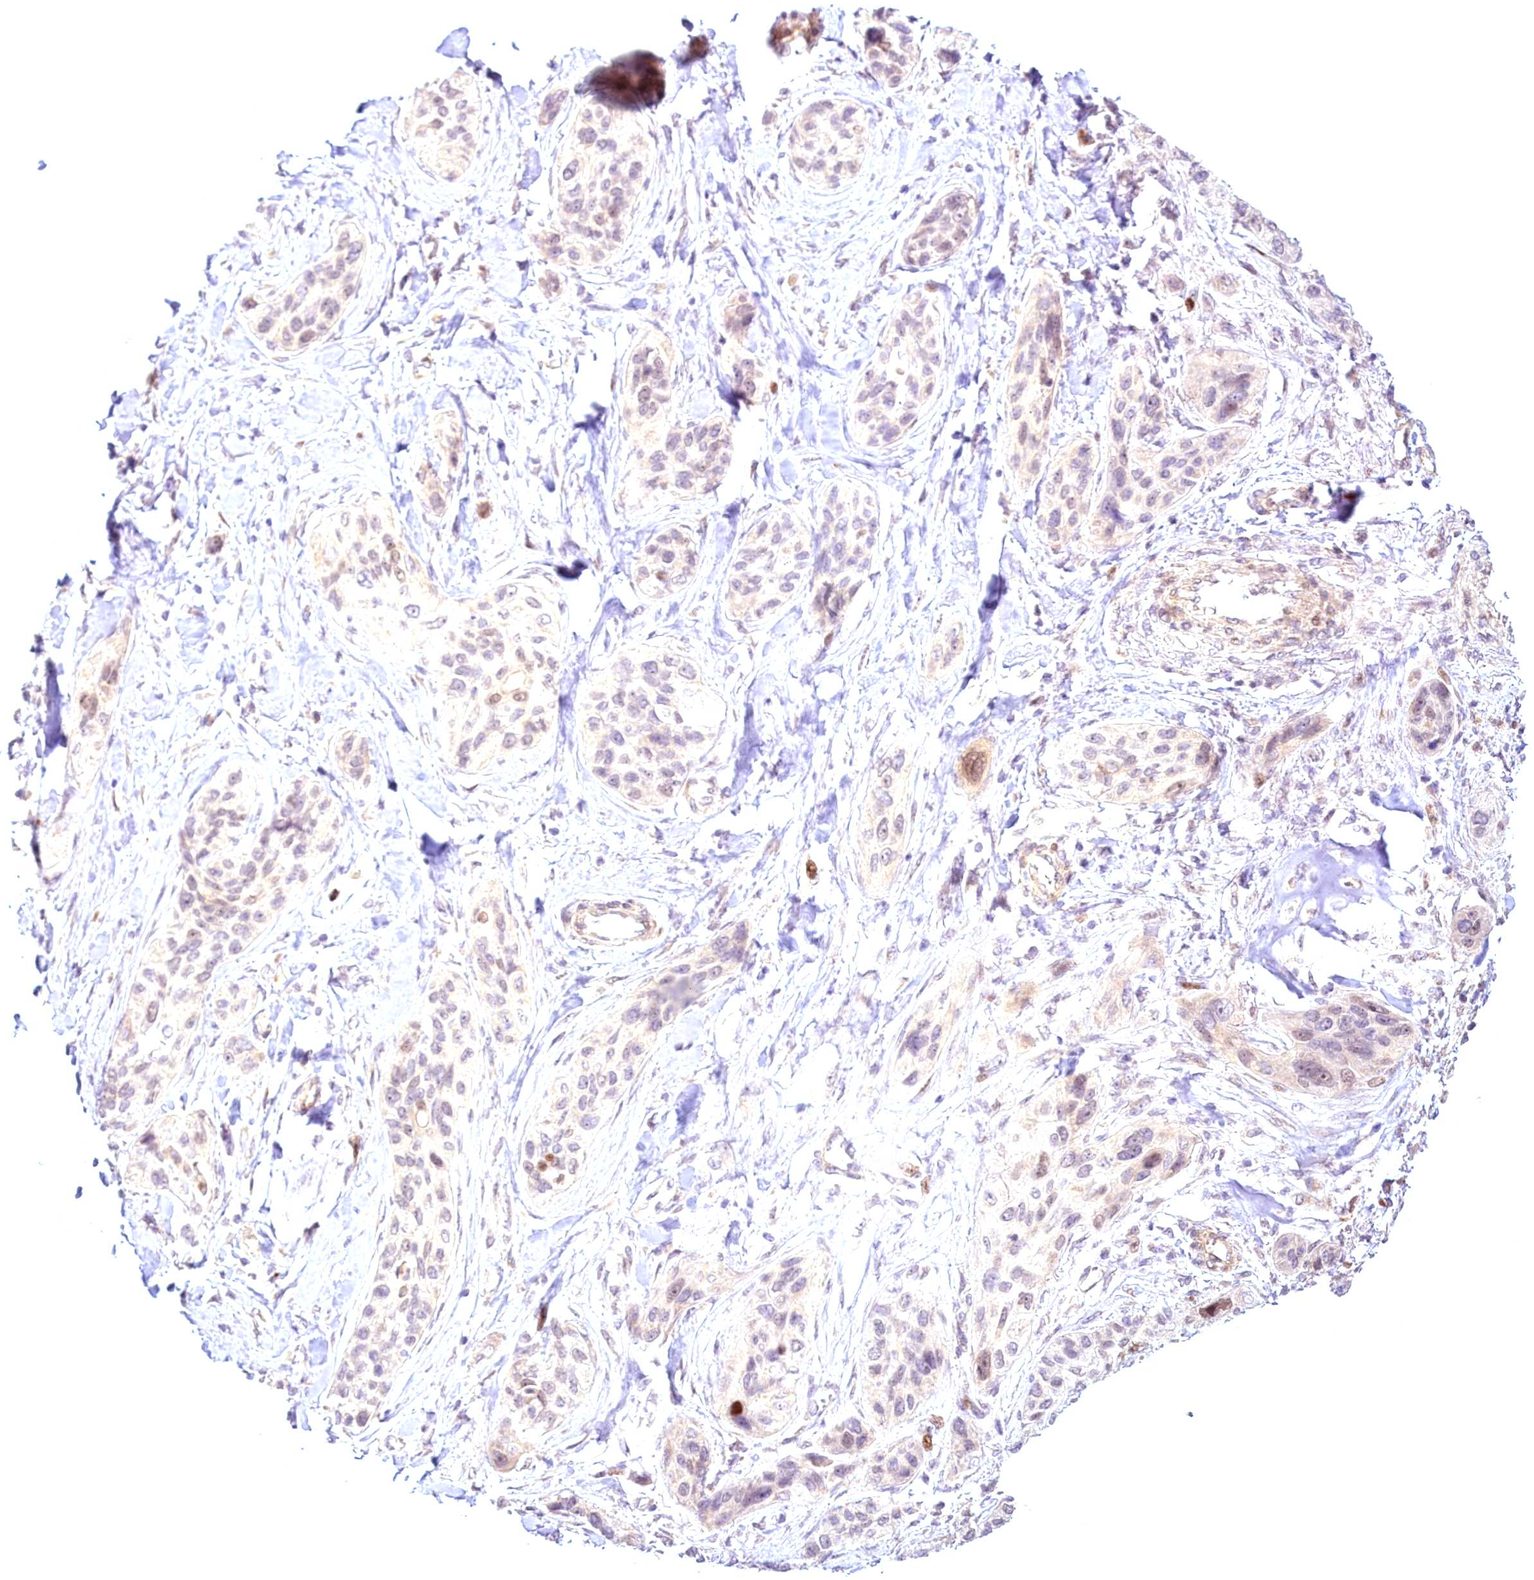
{"staining": {"intensity": "weak", "quantity": "25%-75%", "location": "nuclear"}, "tissue": "lung cancer", "cell_type": "Tumor cells", "image_type": "cancer", "snomed": [{"axis": "morphology", "description": "Squamous cell carcinoma, NOS"}, {"axis": "topography", "description": "Lung"}], "caption": "The photomicrograph displays immunohistochemical staining of lung squamous cell carcinoma. There is weak nuclear positivity is seen in about 25%-75% of tumor cells.", "gene": "AP1M1", "patient": {"sex": "female", "age": 70}}